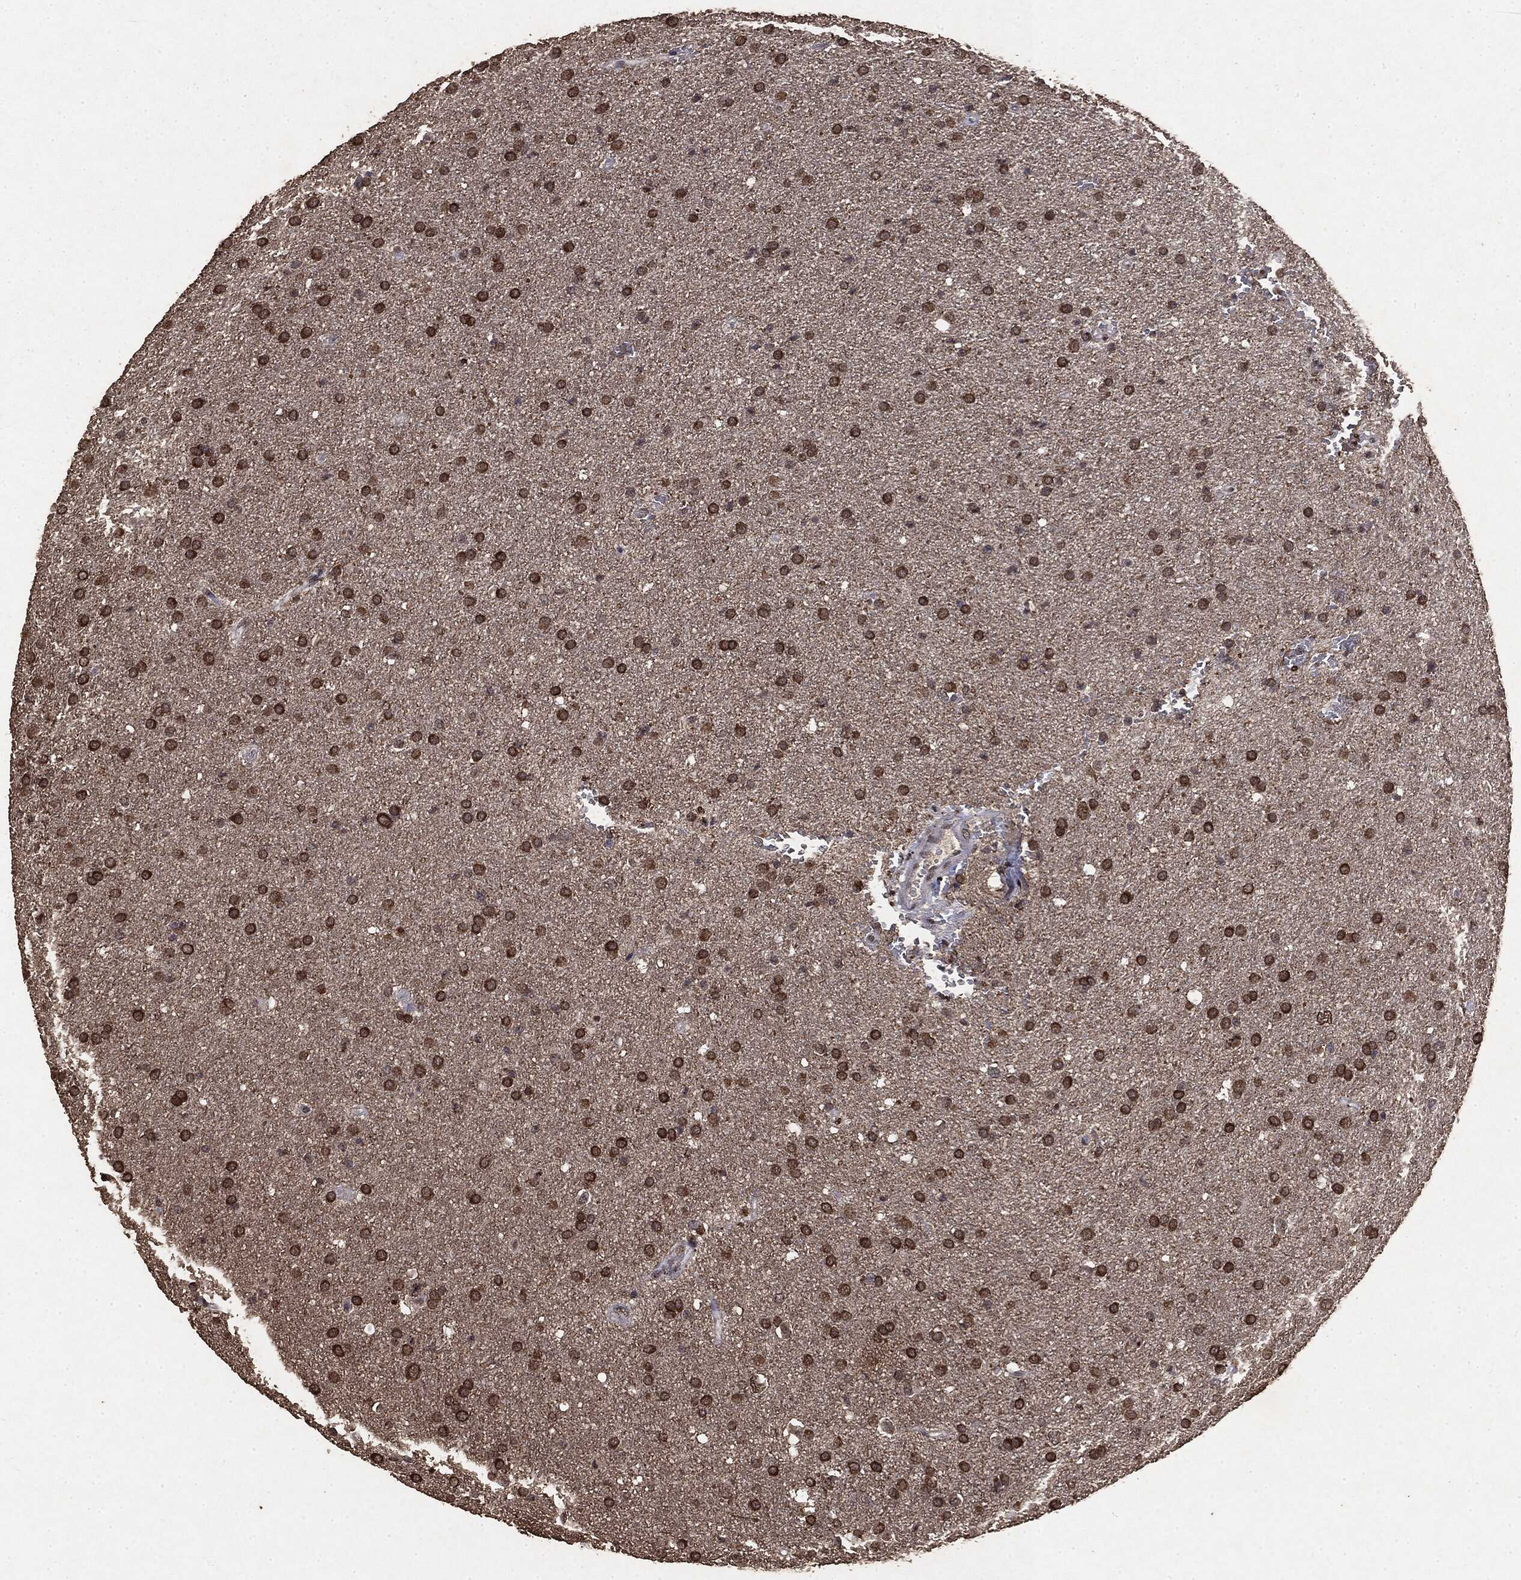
{"staining": {"intensity": "strong", "quantity": ">75%", "location": "nuclear"}, "tissue": "glioma", "cell_type": "Tumor cells", "image_type": "cancer", "snomed": [{"axis": "morphology", "description": "Glioma, malignant, Low grade"}, {"axis": "topography", "description": "Brain"}], "caption": "Strong nuclear protein staining is identified in approximately >75% of tumor cells in malignant glioma (low-grade). (IHC, brightfield microscopy, high magnification).", "gene": "RAD18", "patient": {"sex": "female", "age": 37}}